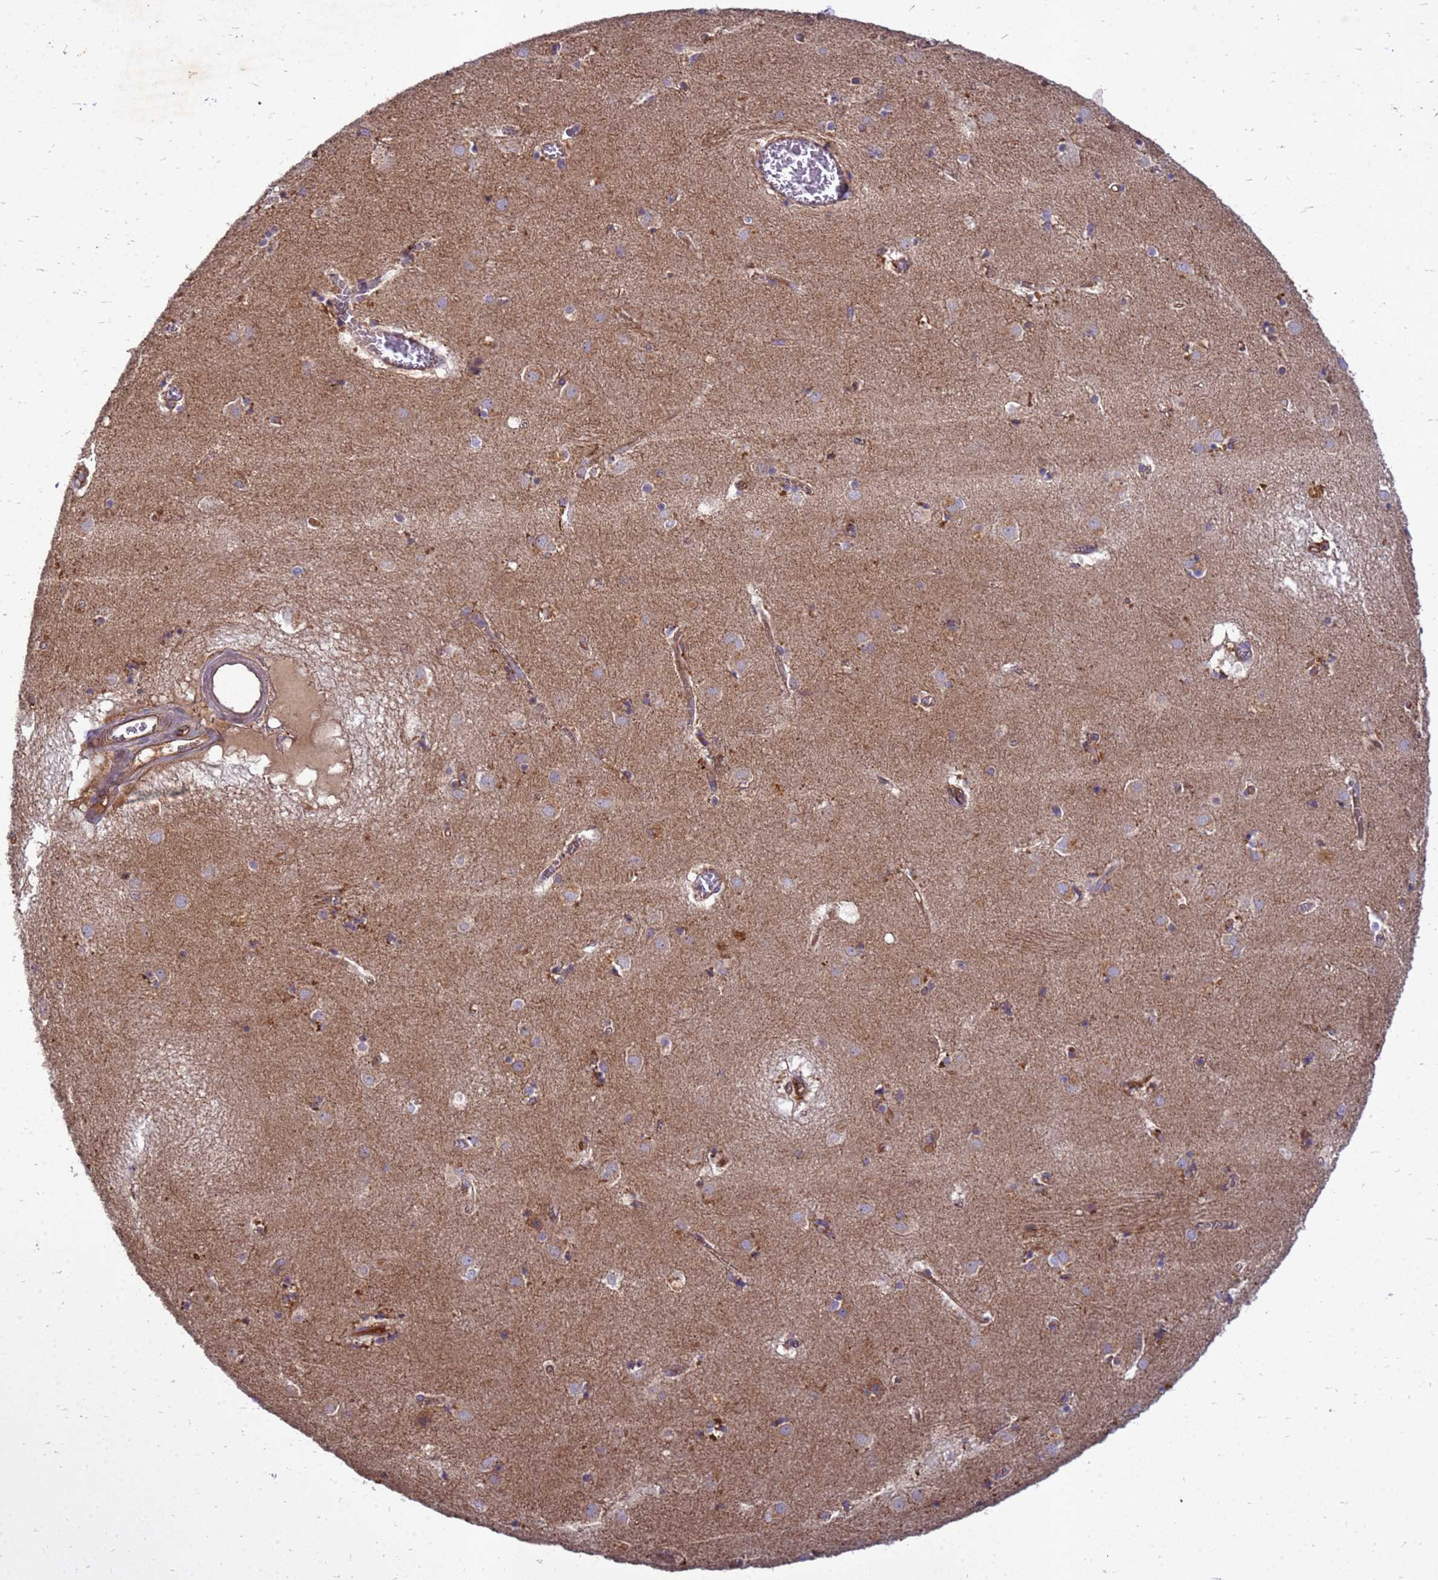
{"staining": {"intensity": "weak", "quantity": "<25%", "location": "cytoplasmic/membranous"}, "tissue": "caudate", "cell_type": "Glial cells", "image_type": "normal", "snomed": [{"axis": "morphology", "description": "Normal tissue, NOS"}, {"axis": "topography", "description": "Lateral ventricle wall"}], "caption": "IHC image of benign caudate stained for a protein (brown), which exhibits no positivity in glial cells. (Brightfield microscopy of DAB IHC at high magnification).", "gene": "RNF215", "patient": {"sex": "male", "age": 70}}